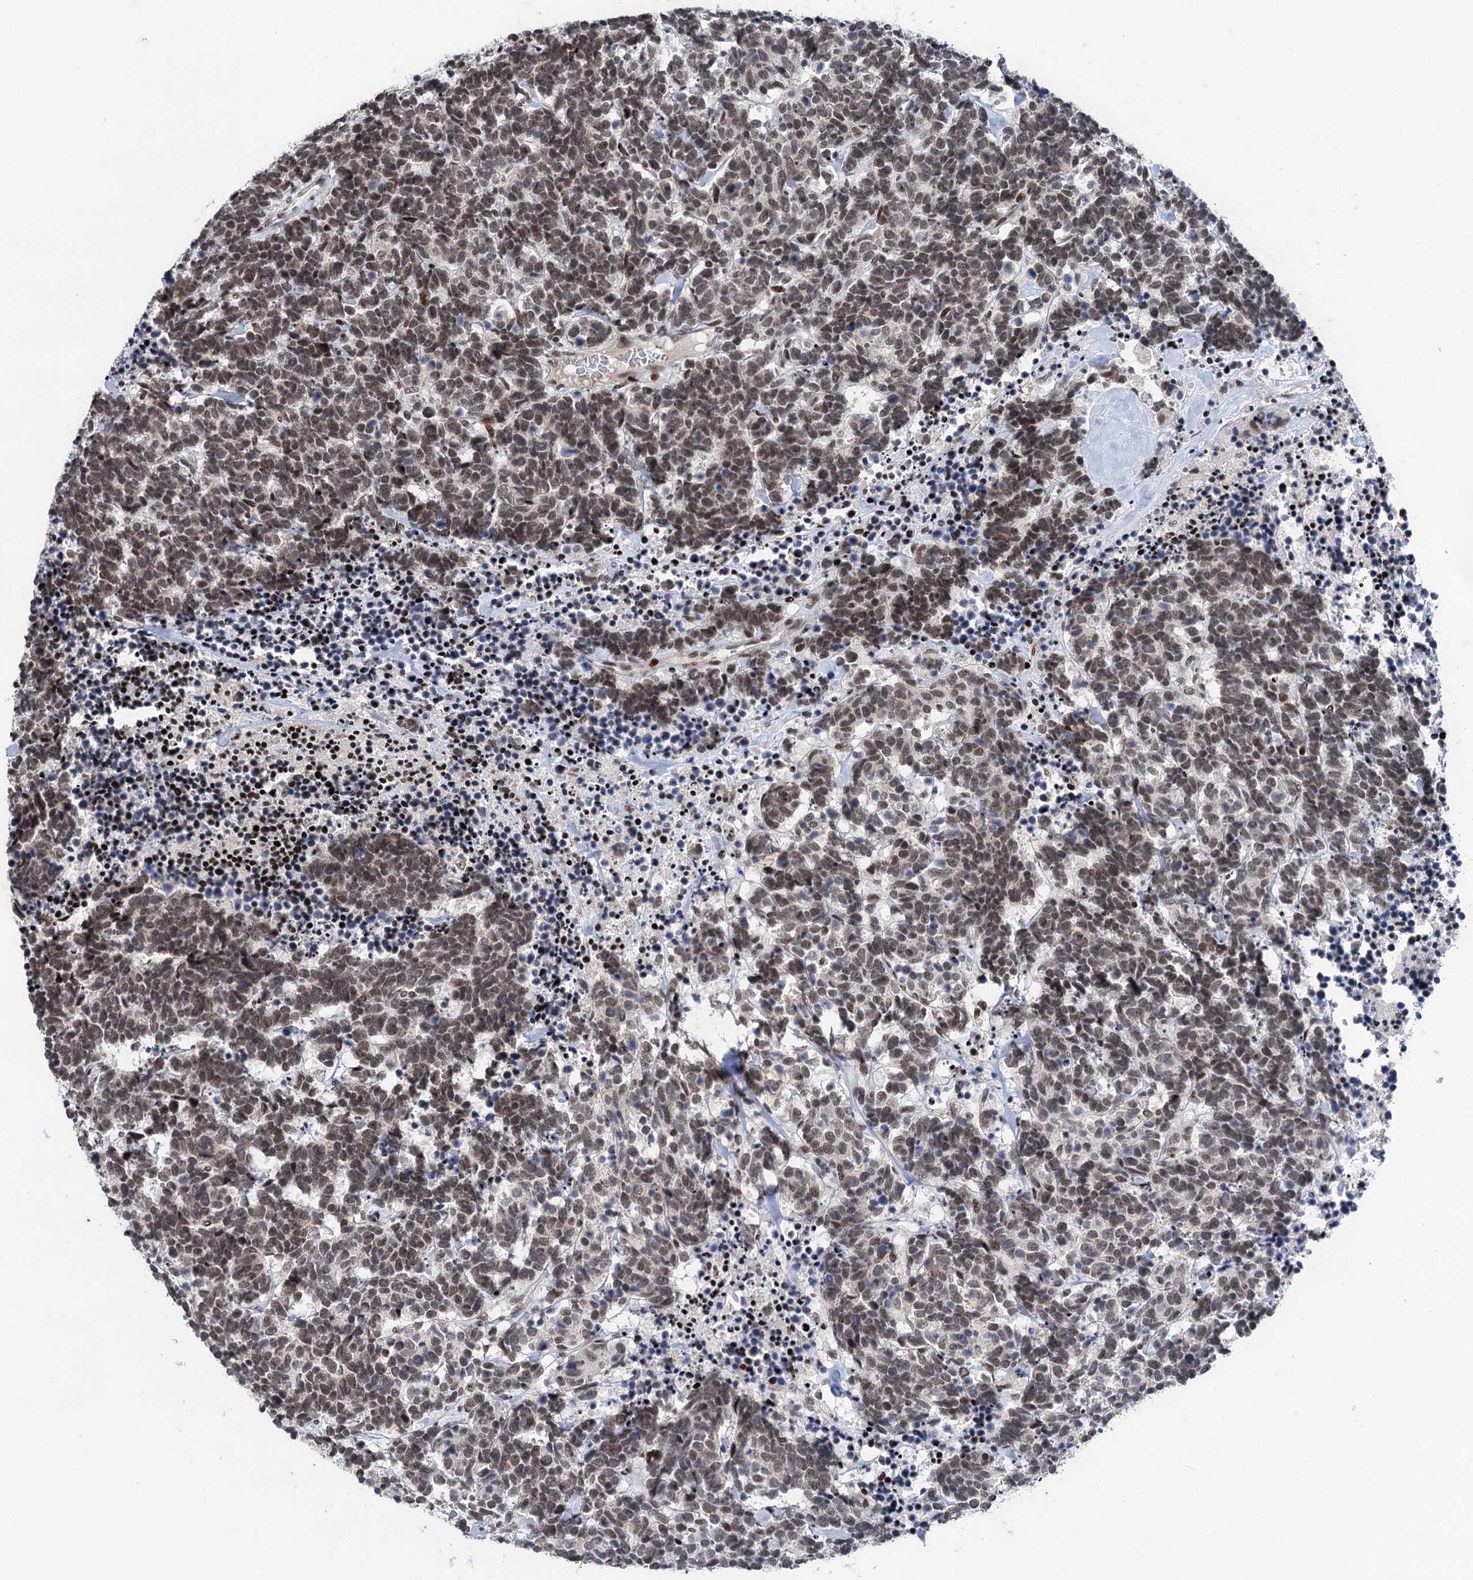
{"staining": {"intensity": "weak", "quantity": ">75%", "location": "nuclear"}, "tissue": "carcinoid", "cell_type": "Tumor cells", "image_type": "cancer", "snomed": [{"axis": "morphology", "description": "Carcinoma, NOS"}, {"axis": "morphology", "description": "Carcinoid, malignant, NOS"}, {"axis": "topography", "description": "Urinary bladder"}], "caption": "Carcinoid stained for a protein exhibits weak nuclear positivity in tumor cells. (DAB (3,3'-diaminobenzidine) = brown stain, brightfield microscopy at high magnification).", "gene": "ZCCHC10", "patient": {"sex": "male", "age": 57}}